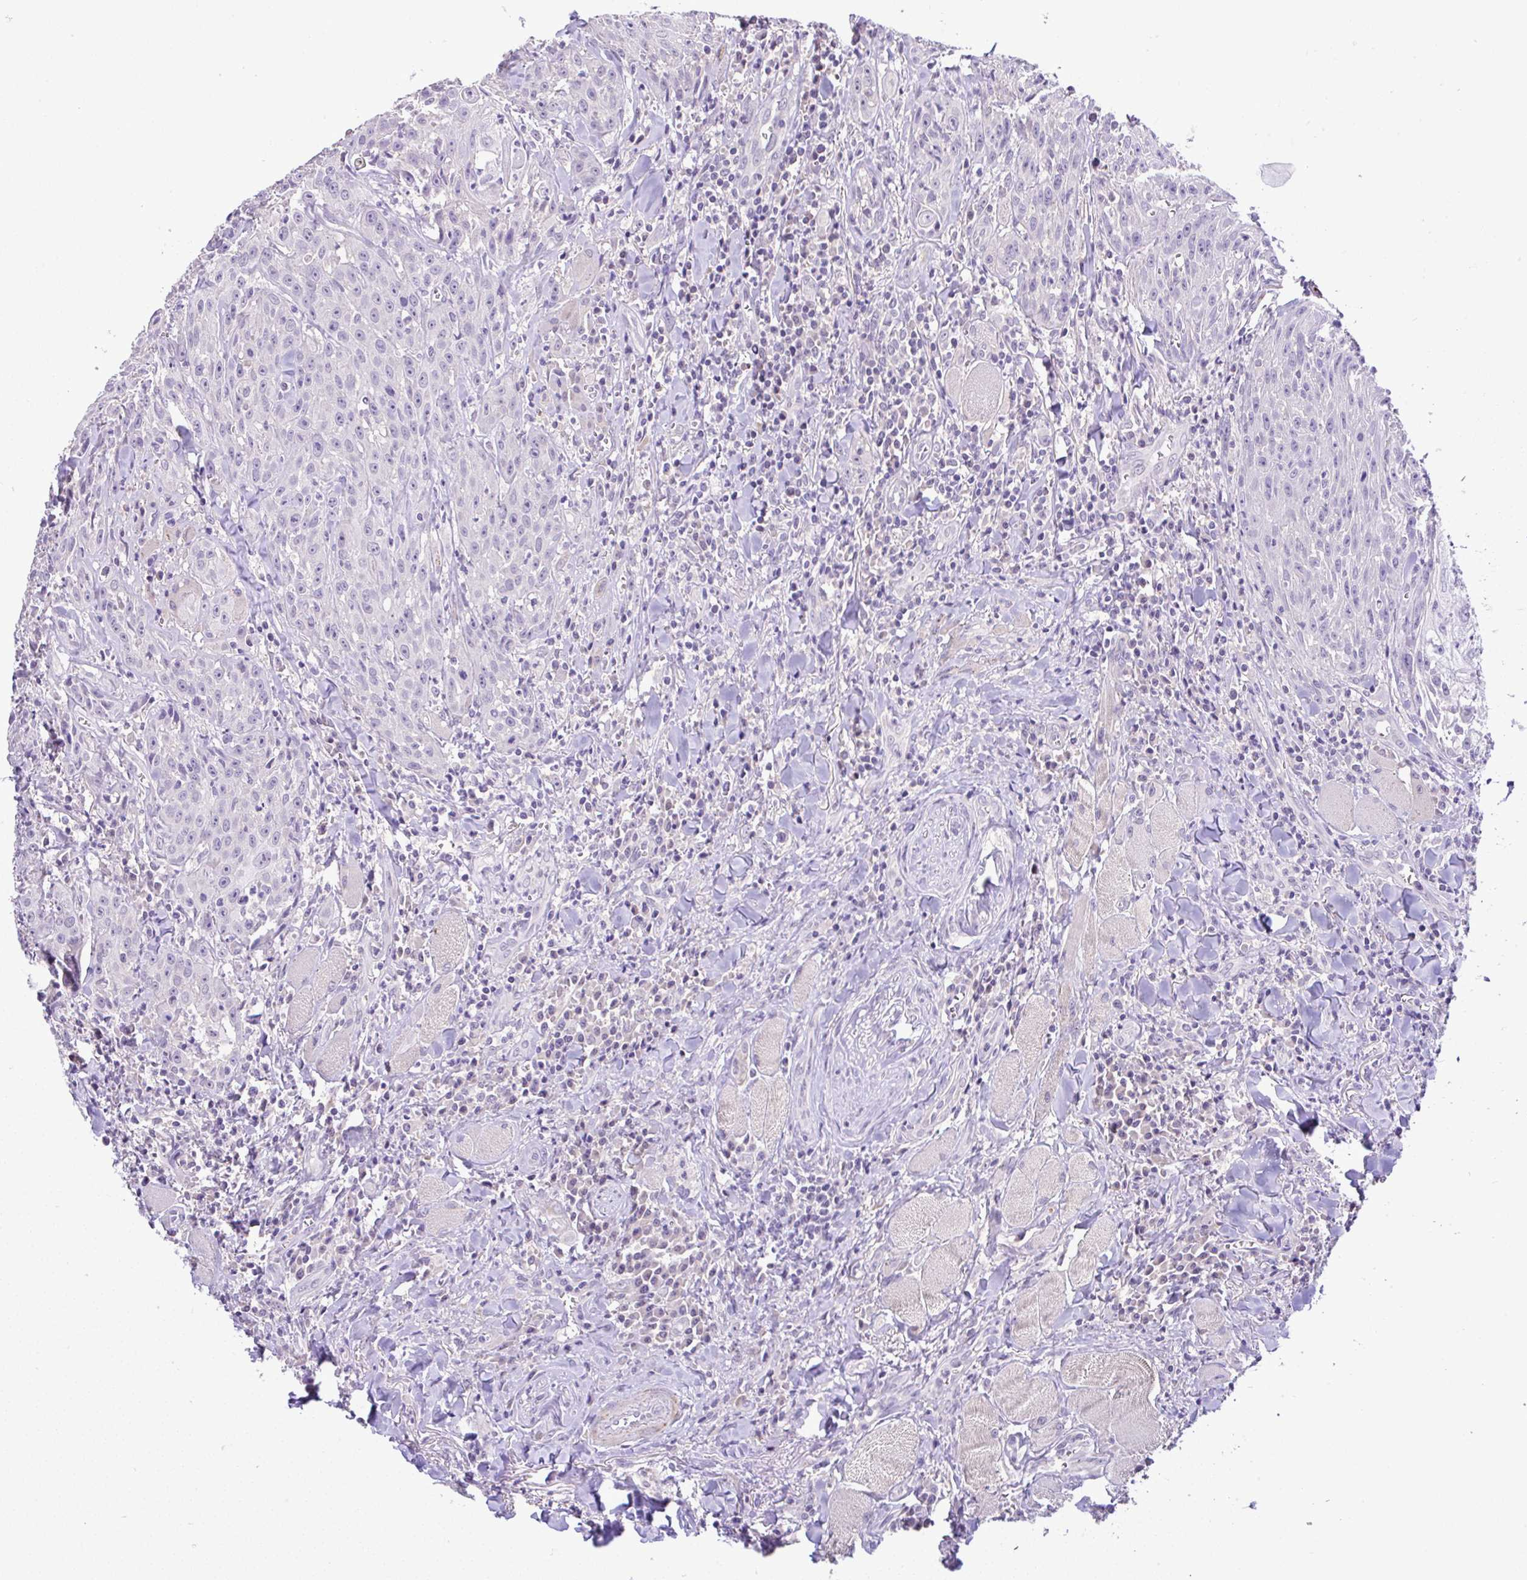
{"staining": {"intensity": "negative", "quantity": "none", "location": "none"}, "tissue": "head and neck cancer", "cell_type": "Tumor cells", "image_type": "cancer", "snomed": [{"axis": "morphology", "description": "Normal tissue, NOS"}, {"axis": "morphology", "description": "Squamous cell carcinoma, NOS"}, {"axis": "topography", "description": "Oral tissue"}, {"axis": "topography", "description": "Head-Neck"}], "caption": "DAB immunohistochemical staining of human squamous cell carcinoma (head and neck) shows no significant staining in tumor cells. Brightfield microscopy of immunohistochemistry stained with DAB (3,3'-diaminobenzidine) (brown) and hematoxylin (blue), captured at high magnification.", "gene": "CTU1", "patient": {"sex": "female", "age": 70}}